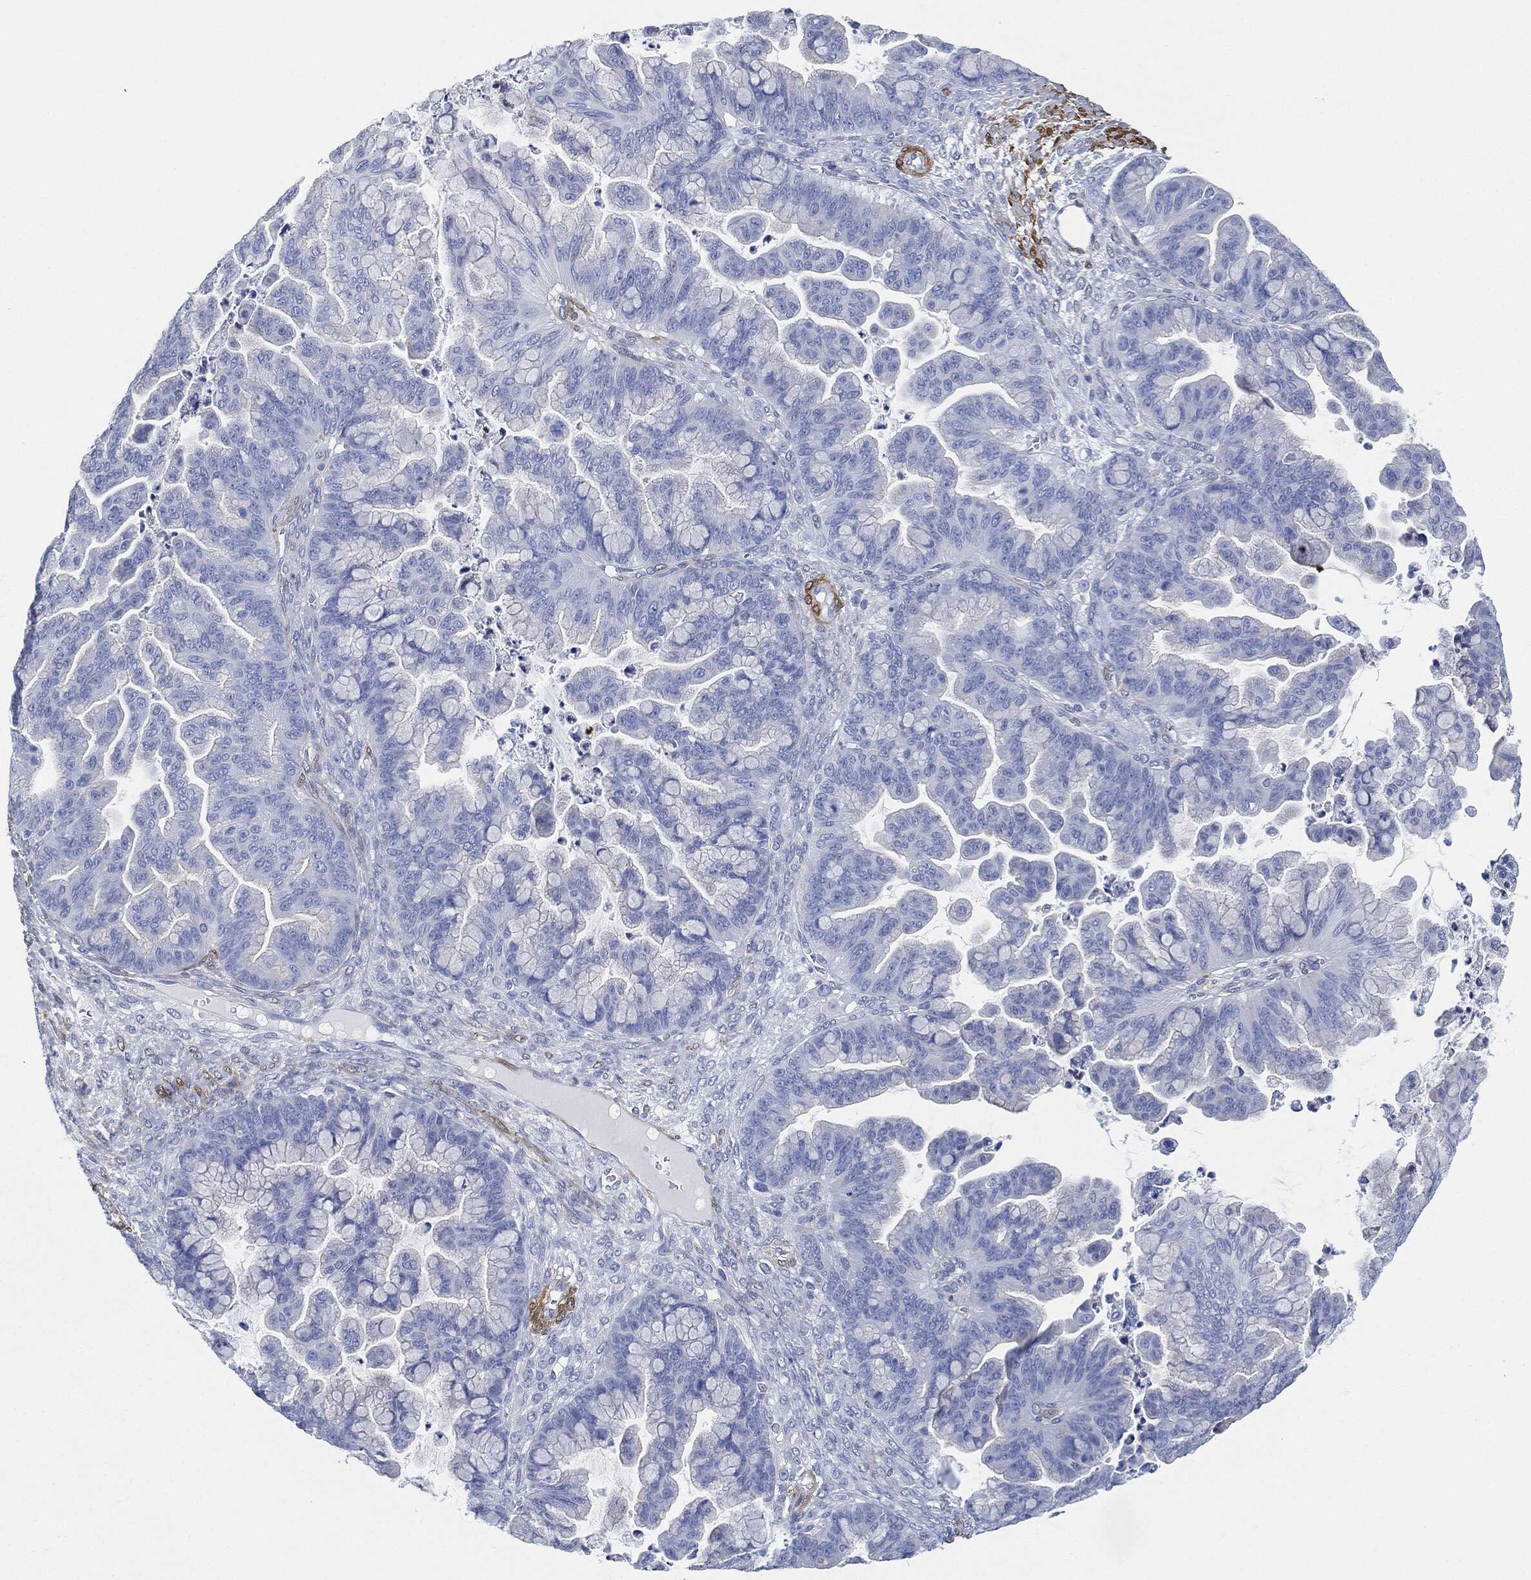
{"staining": {"intensity": "negative", "quantity": "none", "location": "none"}, "tissue": "ovarian cancer", "cell_type": "Tumor cells", "image_type": "cancer", "snomed": [{"axis": "morphology", "description": "Cystadenocarcinoma, mucinous, NOS"}, {"axis": "topography", "description": "Ovary"}], "caption": "There is no significant staining in tumor cells of ovarian mucinous cystadenocarcinoma.", "gene": "TAGLN", "patient": {"sex": "female", "age": 67}}